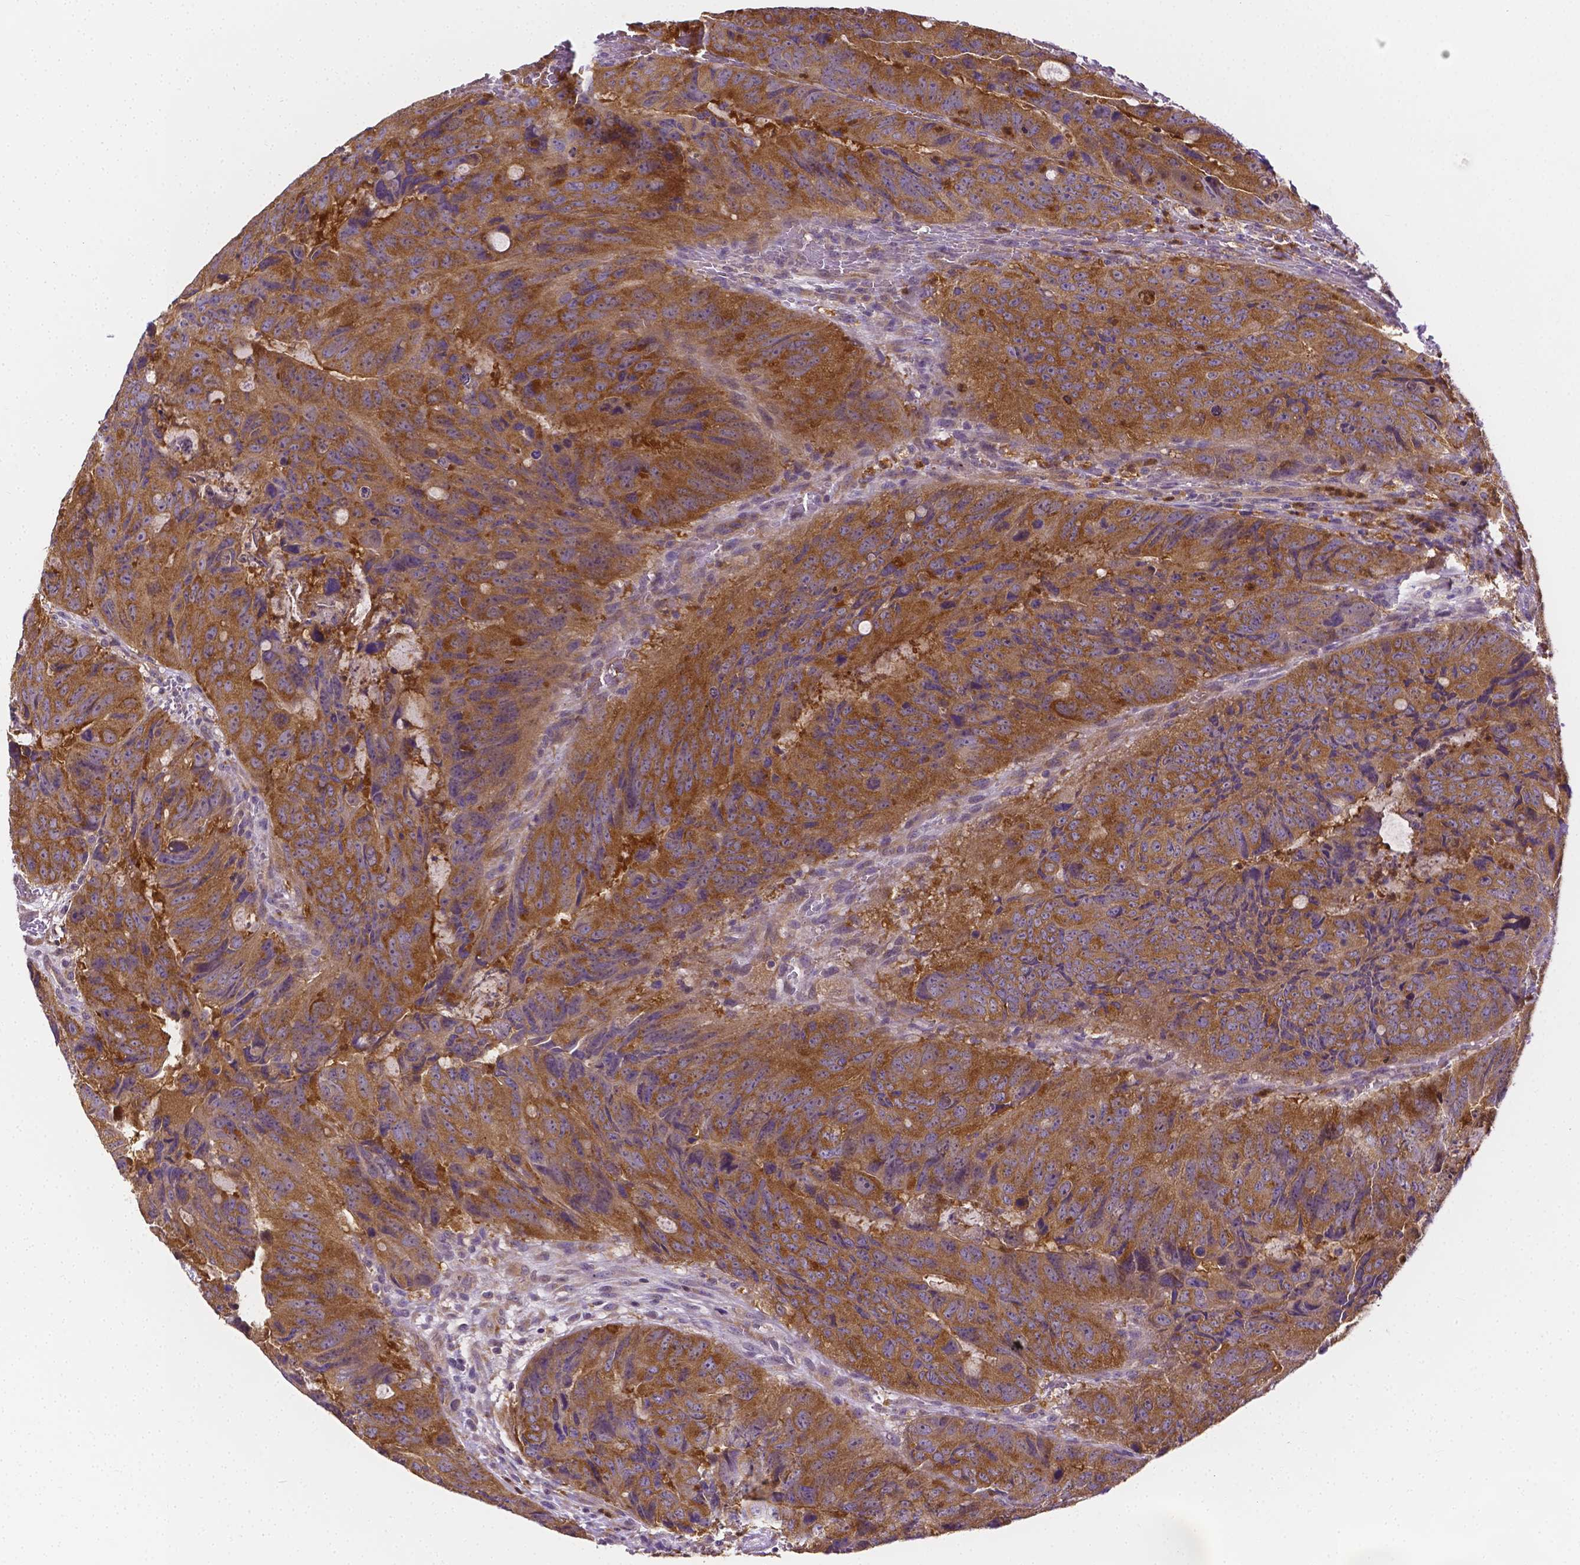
{"staining": {"intensity": "moderate", "quantity": ">75%", "location": "cytoplasmic/membranous"}, "tissue": "colorectal cancer", "cell_type": "Tumor cells", "image_type": "cancer", "snomed": [{"axis": "morphology", "description": "Adenocarcinoma, NOS"}, {"axis": "topography", "description": "Colon"}], "caption": "Colorectal cancer (adenocarcinoma) stained for a protein (brown) displays moderate cytoplasmic/membranous positive positivity in approximately >75% of tumor cells.", "gene": "ZNRD2", "patient": {"sex": "male", "age": 79}}